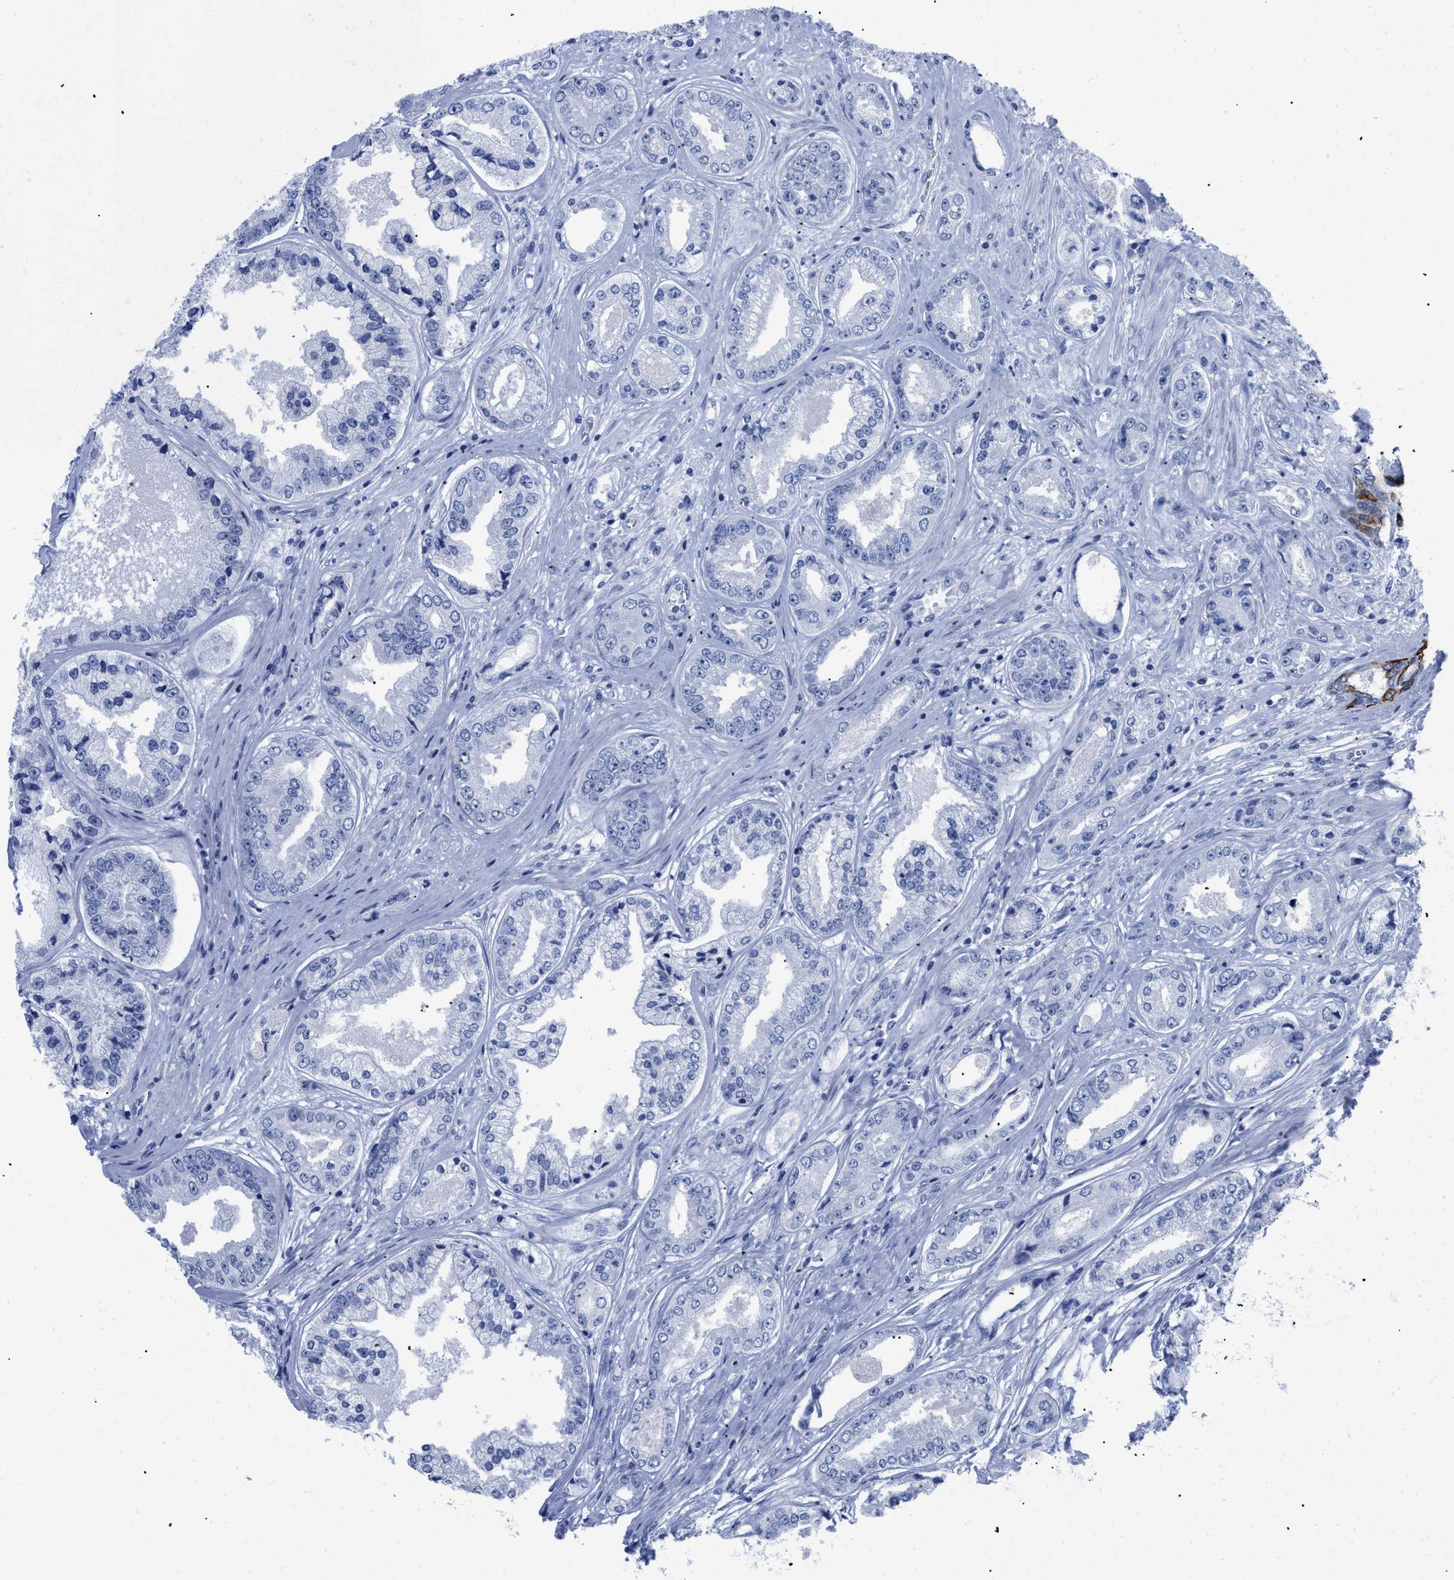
{"staining": {"intensity": "negative", "quantity": "none", "location": "none"}, "tissue": "prostate cancer", "cell_type": "Tumor cells", "image_type": "cancer", "snomed": [{"axis": "morphology", "description": "Adenocarcinoma, High grade"}, {"axis": "topography", "description": "Prostate"}], "caption": "Immunohistochemical staining of prostate cancer (adenocarcinoma (high-grade)) displays no significant positivity in tumor cells. (Stains: DAB (3,3'-diaminobenzidine) immunohistochemistry (IHC) with hematoxylin counter stain, Microscopy: brightfield microscopy at high magnification).", "gene": "DUSP26", "patient": {"sex": "male", "age": 61}}